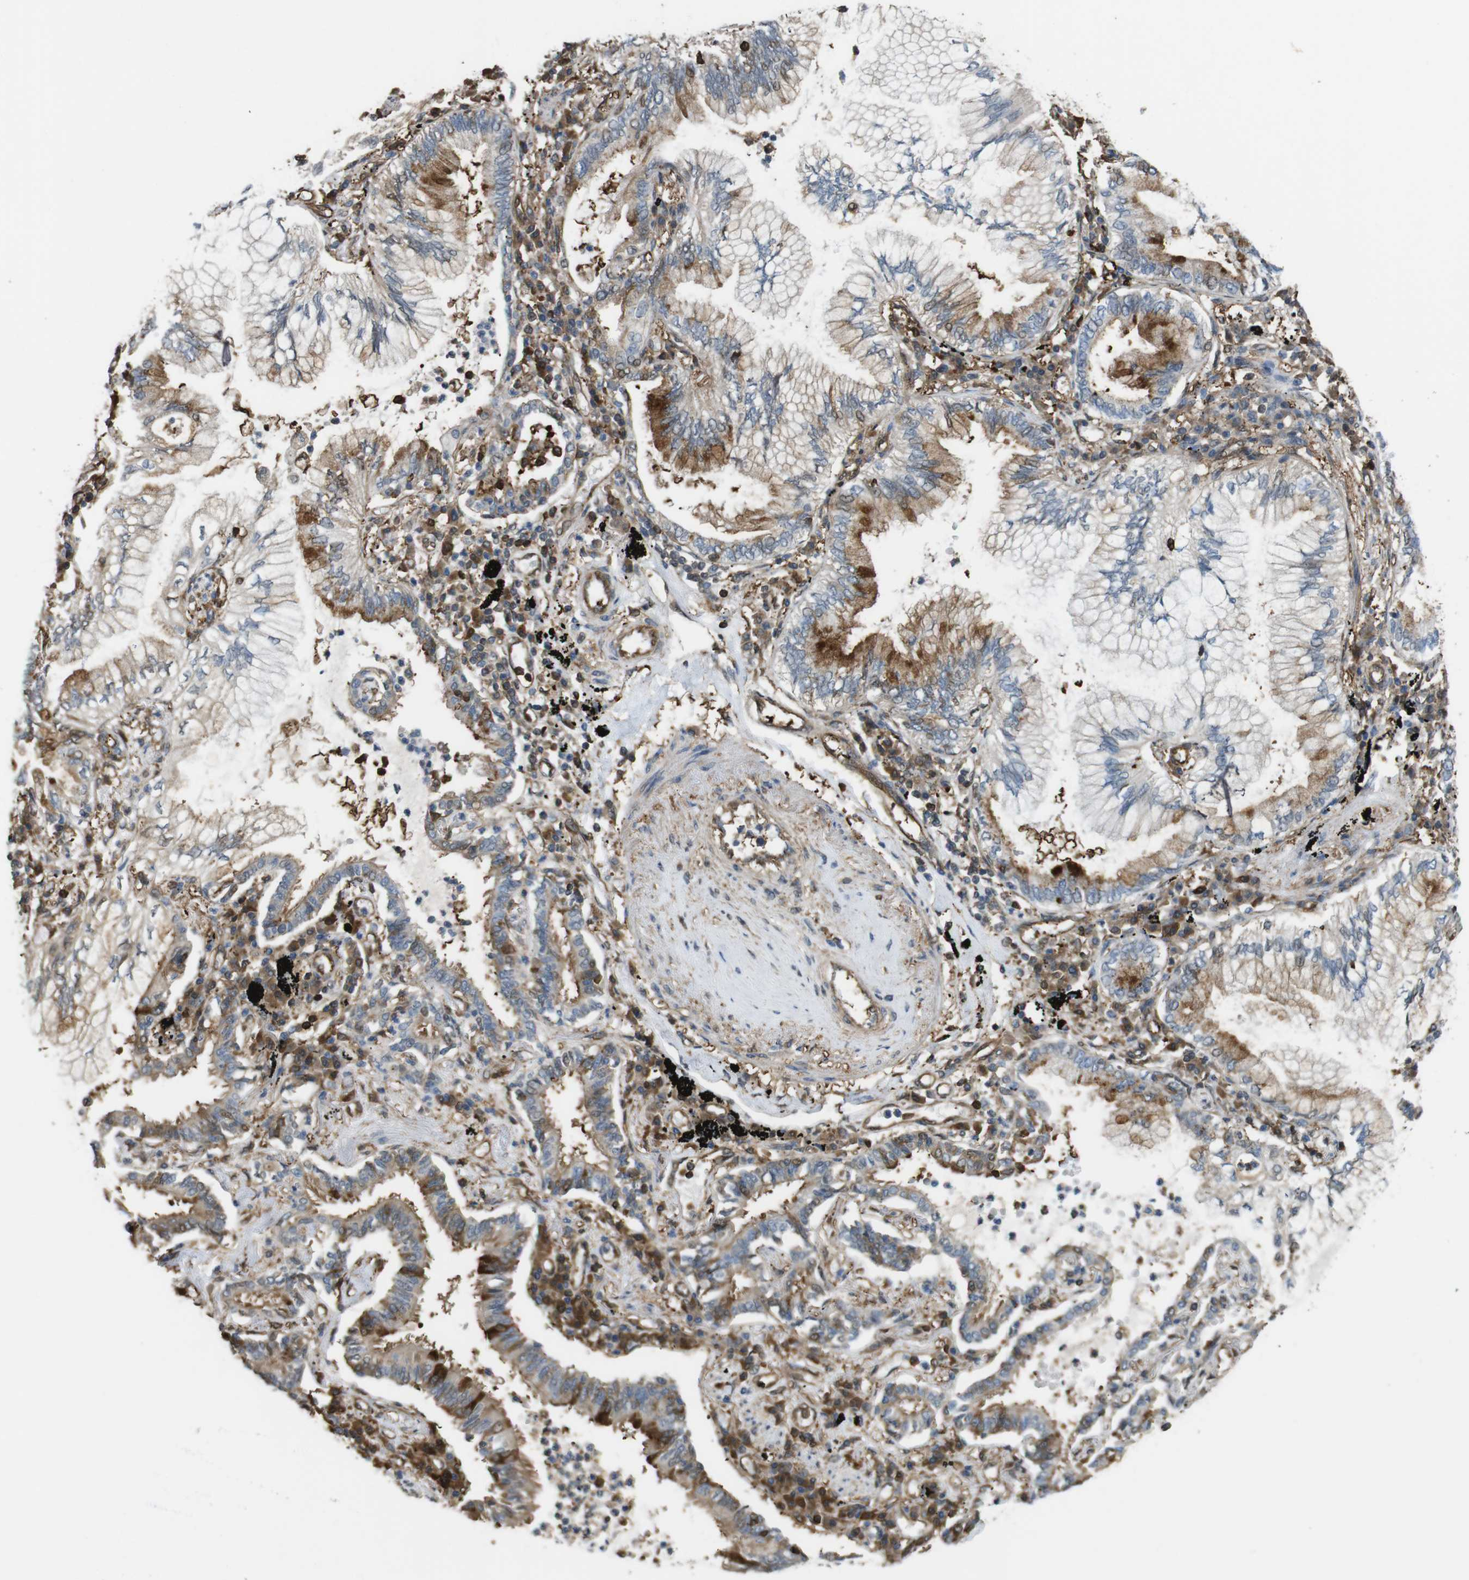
{"staining": {"intensity": "strong", "quantity": "25%-75%", "location": "cytoplasmic/membranous"}, "tissue": "lung cancer", "cell_type": "Tumor cells", "image_type": "cancer", "snomed": [{"axis": "morphology", "description": "Normal tissue, NOS"}, {"axis": "morphology", "description": "Adenocarcinoma, NOS"}, {"axis": "topography", "description": "Bronchus"}, {"axis": "topography", "description": "Lung"}], "caption": "Lung adenocarcinoma stained with DAB (3,3'-diaminobenzidine) IHC shows high levels of strong cytoplasmic/membranous expression in about 25%-75% of tumor cells.", "gene": "ARHGDIA", "patient": {"sex": "female", "age": 70}}